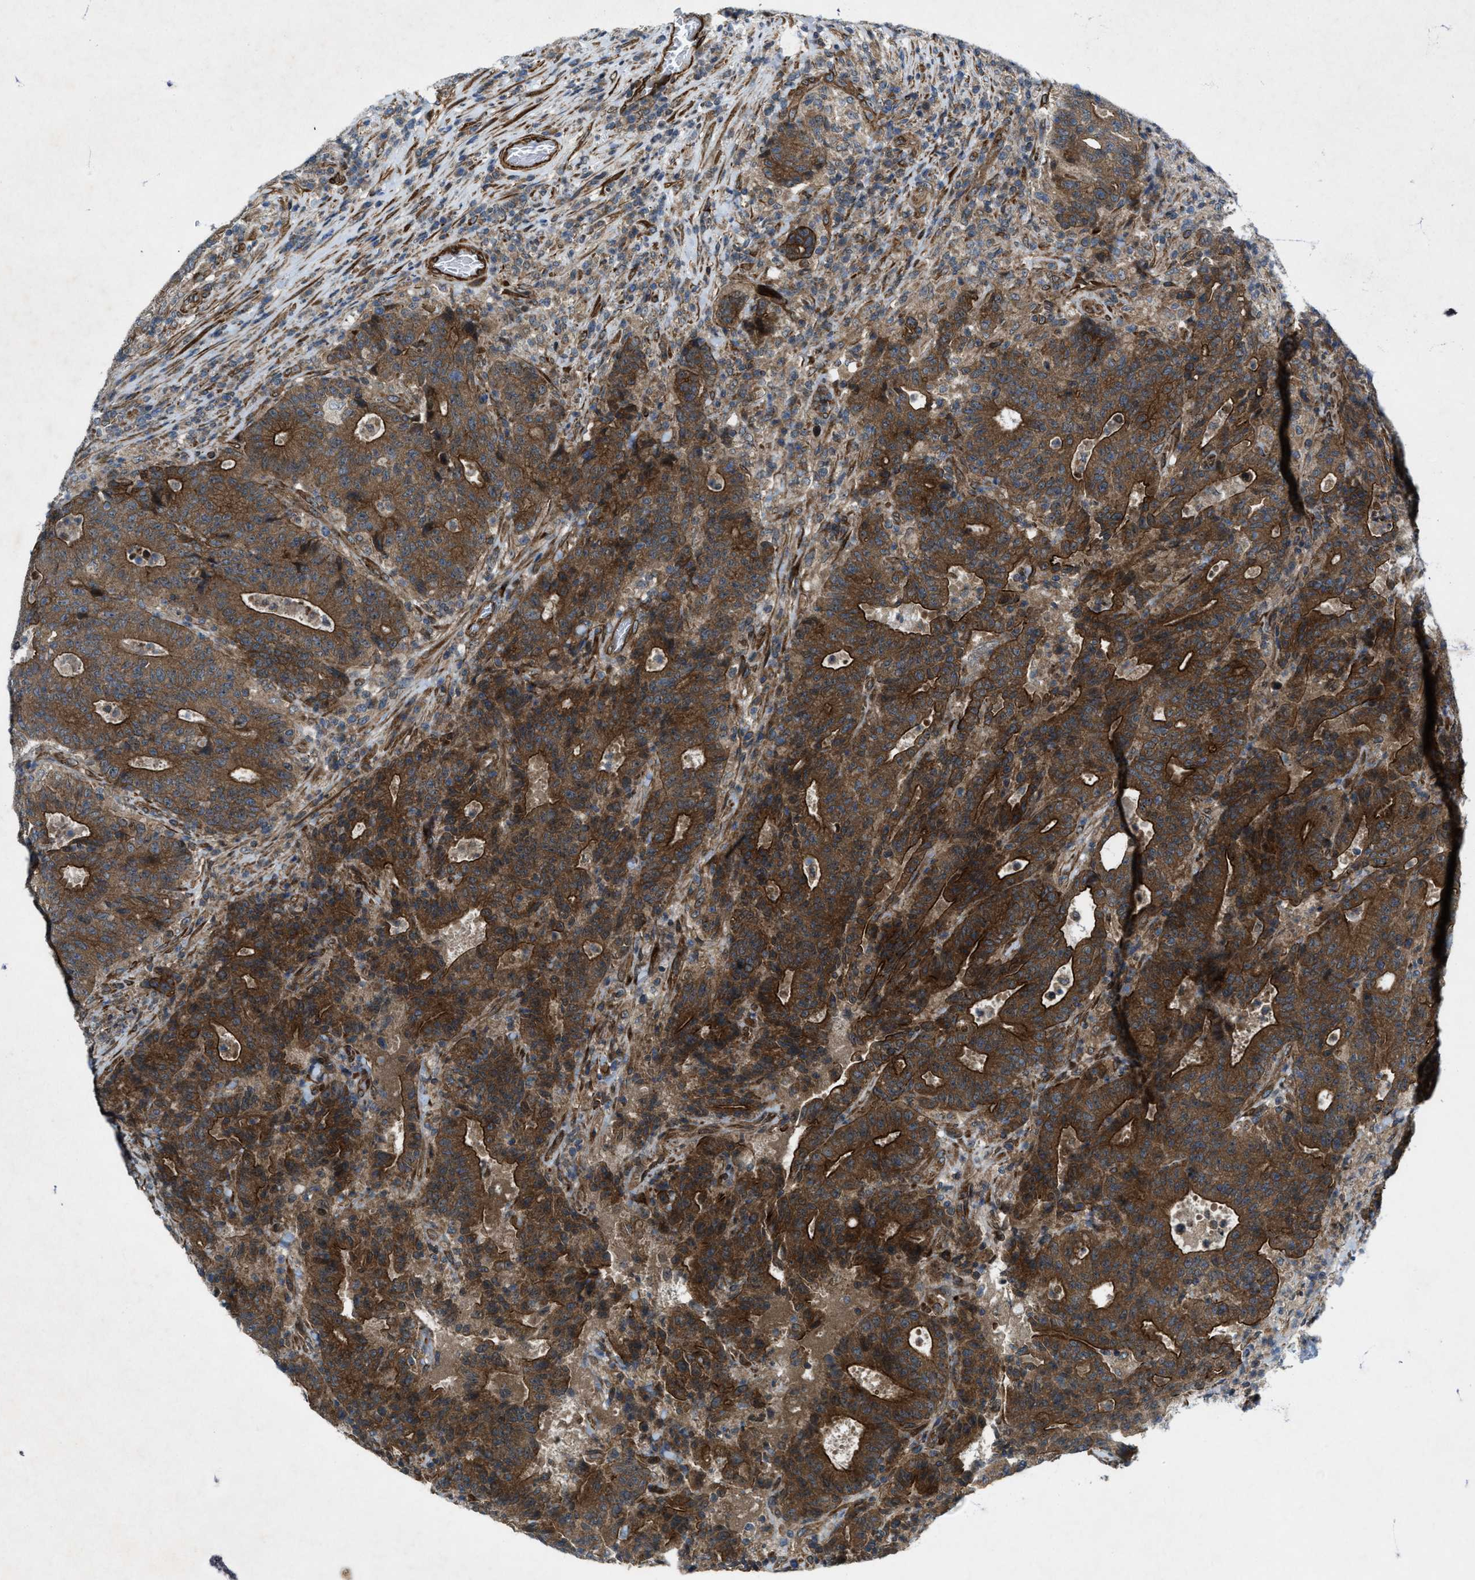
{"staining": {"intensity": "strong", "quantity": ">75%", "location": "cytoplasmic/membranous"}, "tissue": "colorectal cancer", "cell_type": "Tumor cells", "image_type": "cancer", "snomed": [{"axis": "morphology", "description": "Adenocarcinoma, NOS"}, {"axis": "topography", "description": "Colon"}], "caption": "Colorectal adenocarcinoma stained with DAB (3,3'-diaminobenzidine) IHC reveals high levels of strong cytoplasmic/membranous expression in approximately >75% of tumor cells.", "gene": "URGCP", "patient": {"sex": "female", "age": 75}}